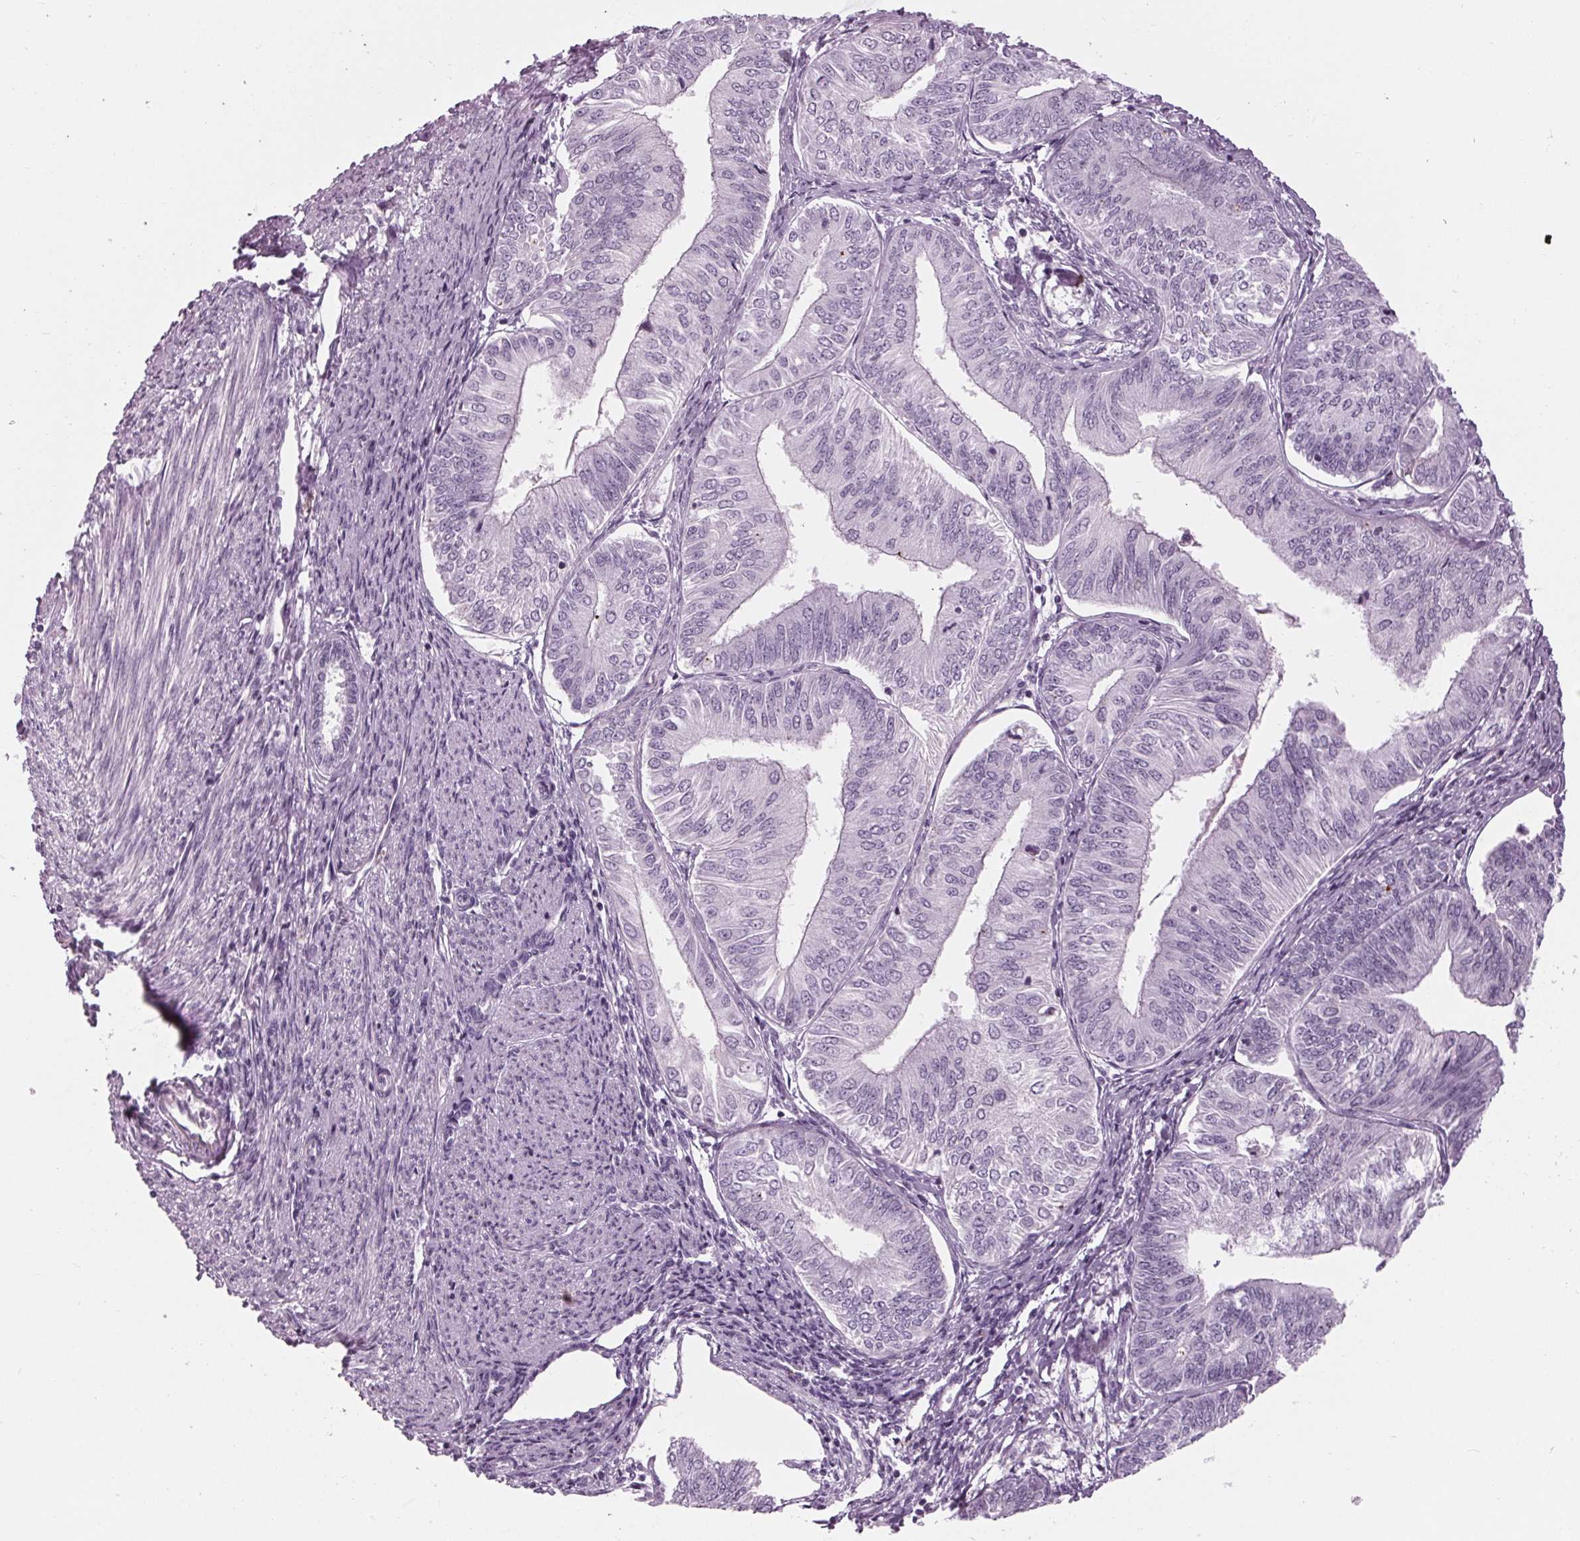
{"staining": {"intensity": "negative", "quantity": "none", "location": "none"}, "tissue": "endometrial cancer", "cell_type": "Tumor cells", "image_type": "cancer", "snomed": [{"axis": "morphology", "description": "Adenocarcinoma, NOS"}, {"axis": "topography", "description": "Endometrium"}], "caption": "High power microscopy photomicrograph of an IHC micrograph of adenocarcinoma (endometrial), revealing no significant expression in tumor cells.", "gene": "CYP3A43", "patient": {"sex": "female", "age": 58}}